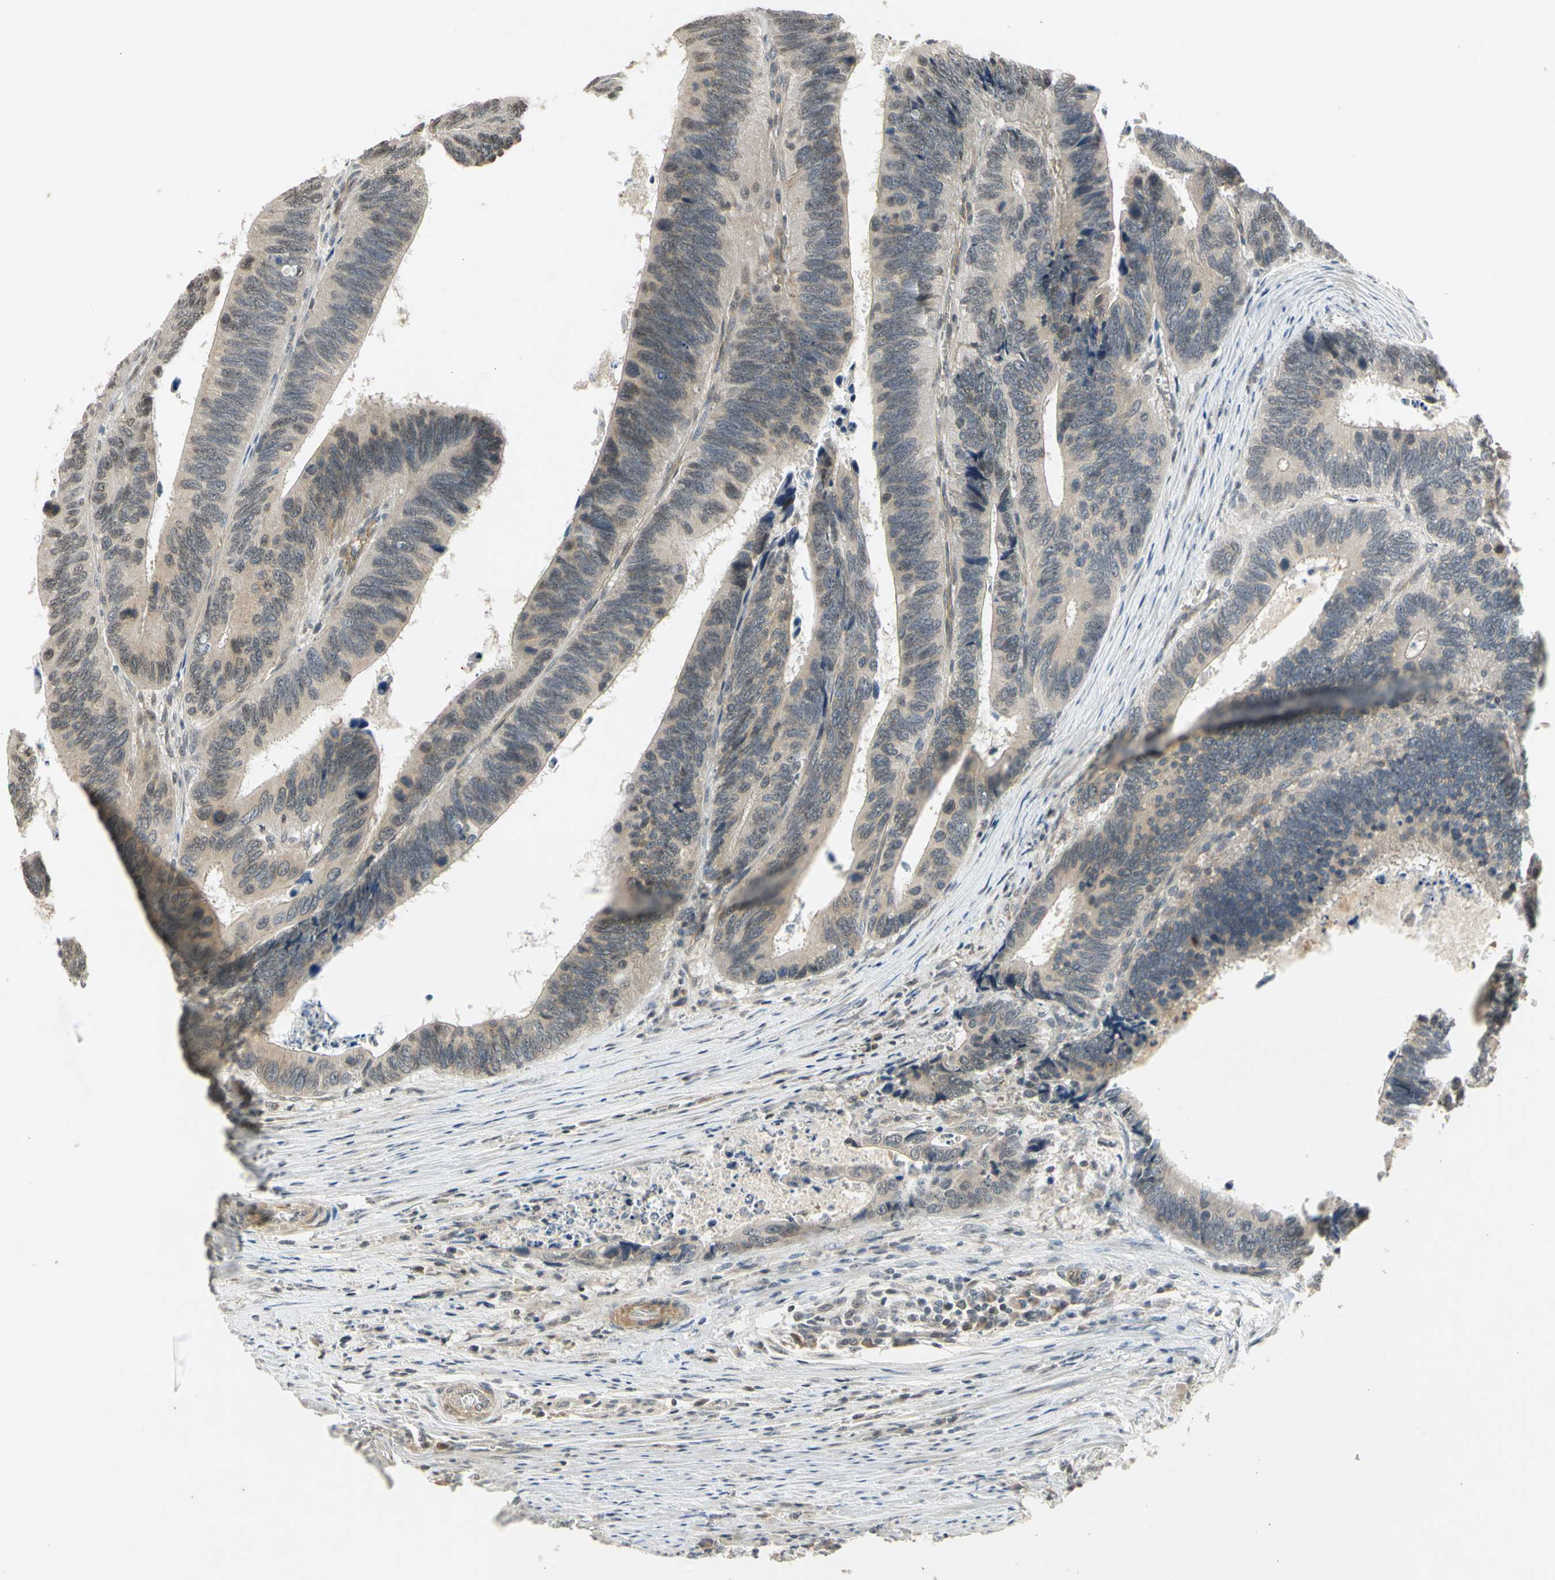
{"staining": {"intensity": "weak", "quantity": "25%-75%", "location": "cytoplasmic/membranous"}, "tissue": "colorectal cancer", "cell_type": "Tumor cells", "image_type": "cancer", "snomed": [{"axis": "morphology", "description": "Adenocarcinoma, NOS"}, {"axis": "topography", "description": "Colon"}], "caption": "Colorectal cancer was stained to show a protein in brown. There is low levels of weak cytoplasmic/membranous positivity in approximately 25%-75% of tumor cells.", "gene": "EFNB2", "patient": {"sex": "male", "age": 72}}